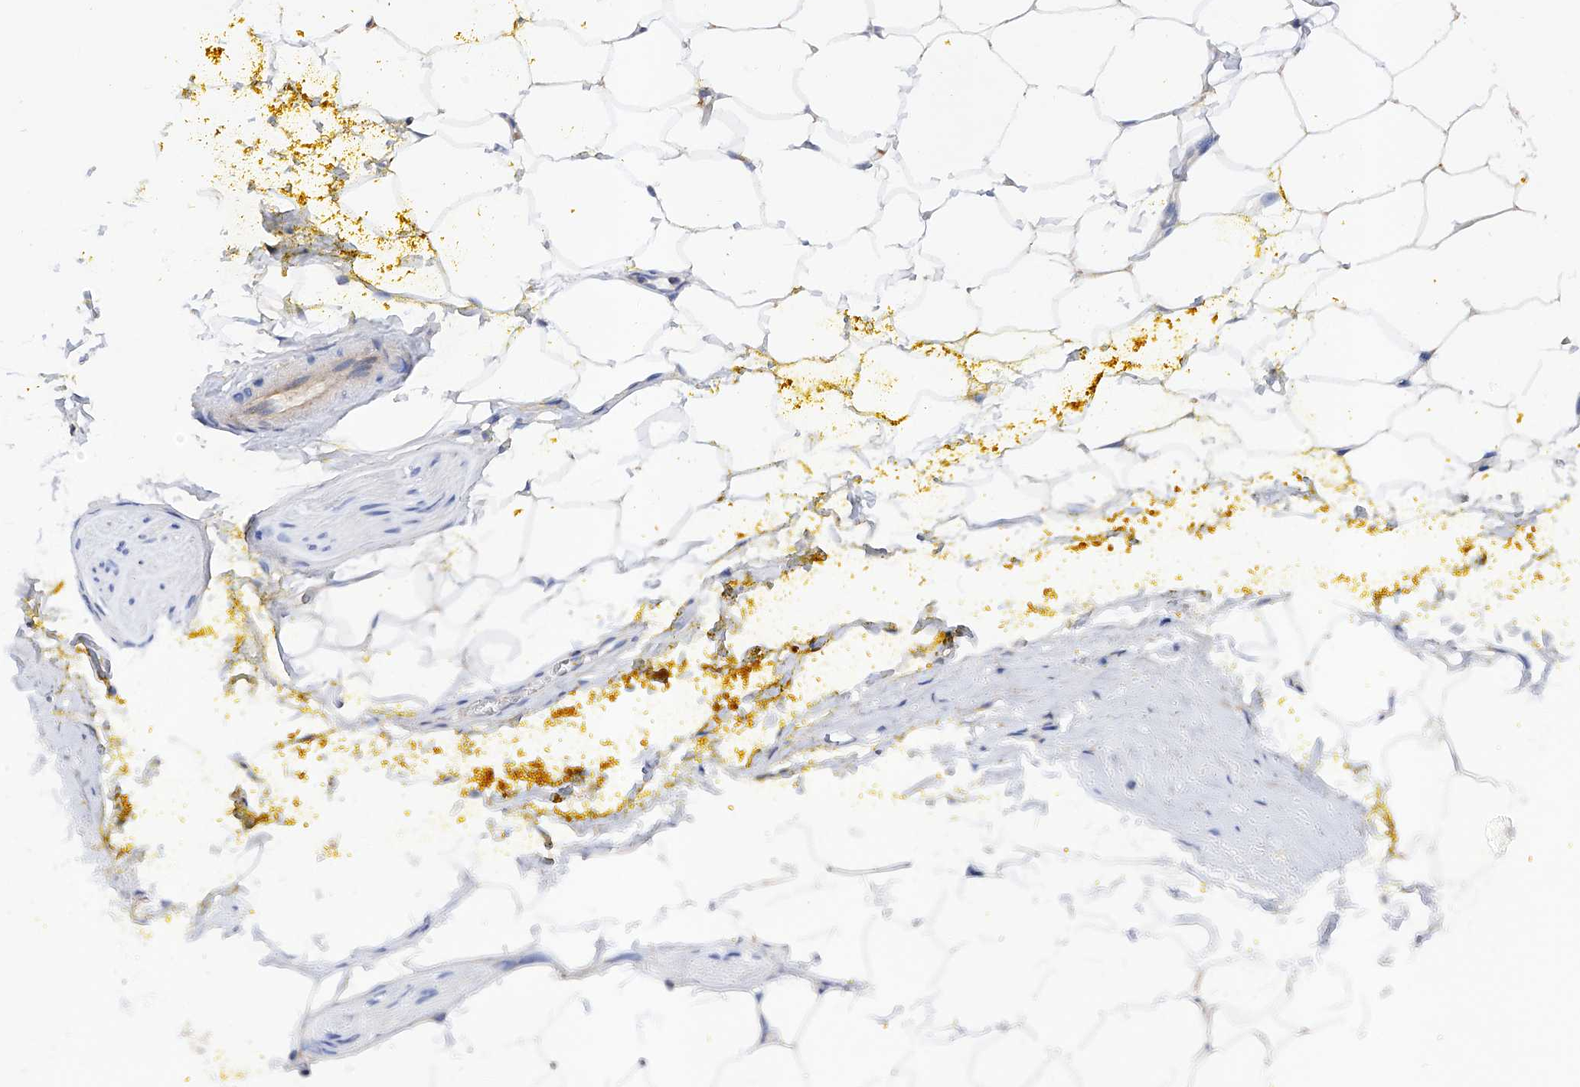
{"staining": {"intensity": "negative", "quantity": "none", "location": "none"}, "tissue": "adipose tissue", "cell_type": "Adipocytes", "image_type": "normal", "snomed": [{"axis": "morphology", "description": "Normal tissue, NOS"}, {"axis": "morphology", "description": "Adenocarcinoma, Low grade"}, {"axis": "topography", "description": "Prostate"}, {"axis": "topography", "description": "Peripheral nerve tissue"}], "caption": "This micrograph is of unremarkable adipose tissue stained with immunohistochemistry to label a protein in brown with the nuclei are counter-stained blue. There is no staining in adipocytes.", "gene": "INPP5B", "patient": {"sex": "male", "age": 63}}